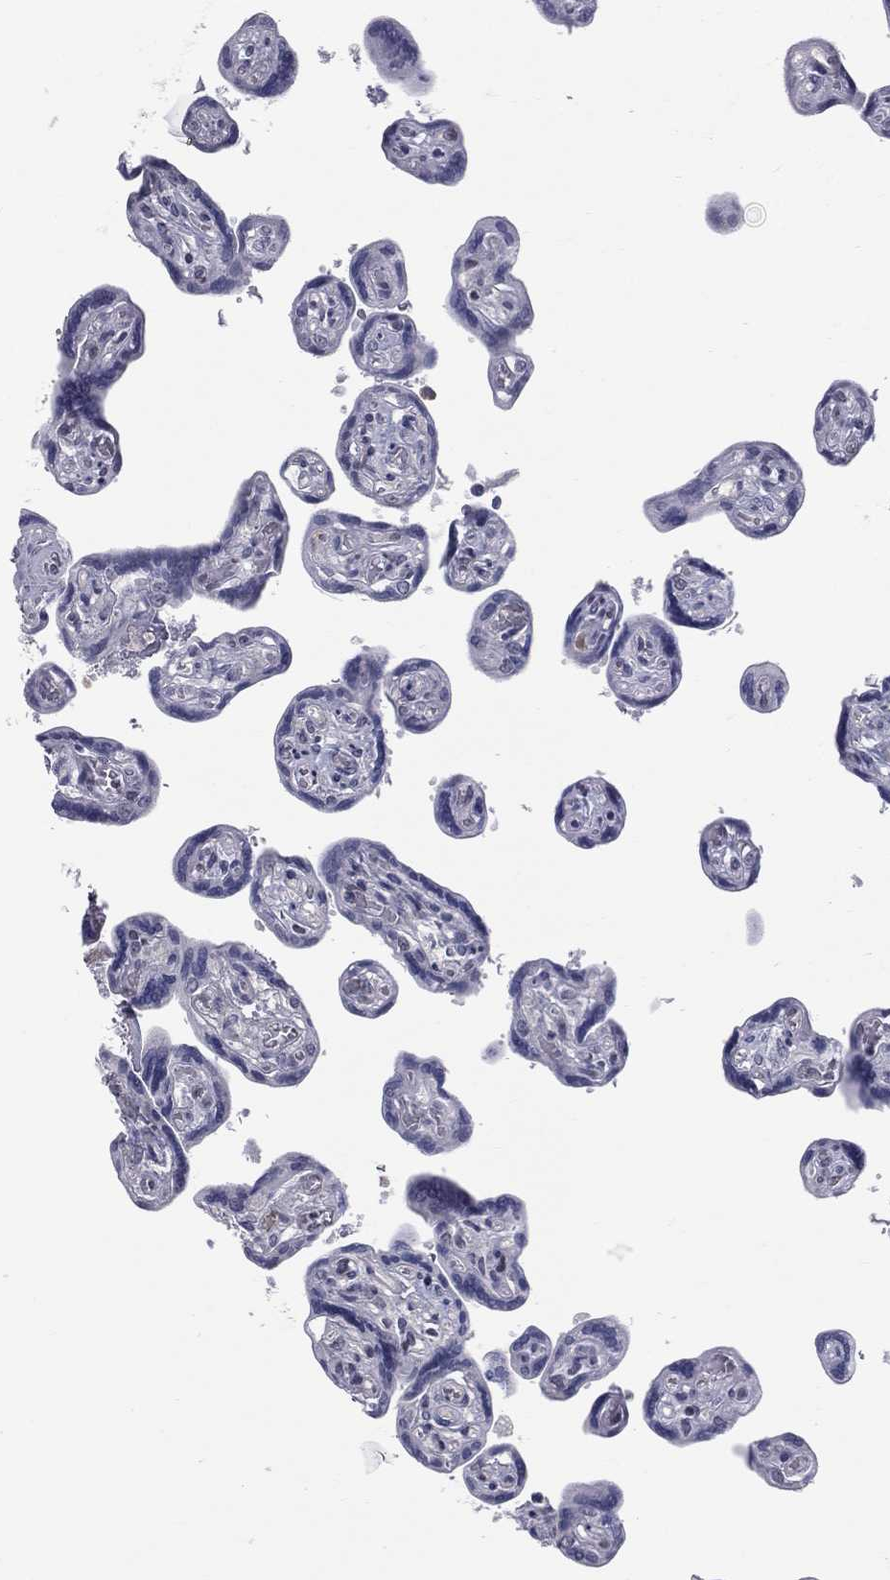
{"staining": {"intensity": "negative", "quantity": "none", "location": "none"}, "tissue": "placenta", "cell_type": "Decidual cells", "image_type": "normal", "snomed": [{"axis": "morphology", "description": "Normal tissue, NOS"}, {"axis": "topography", "description": "Placenta"}], "caption": "IHC photomicrograph of unremarkable placenta stained for a protein (brown), which demonstrates no positivity in decidual cells. (Brightfield microscopy of DAB IHC at high magnification).", "gene": "CD22", "patient": {"sex": "female", "age": 32}}